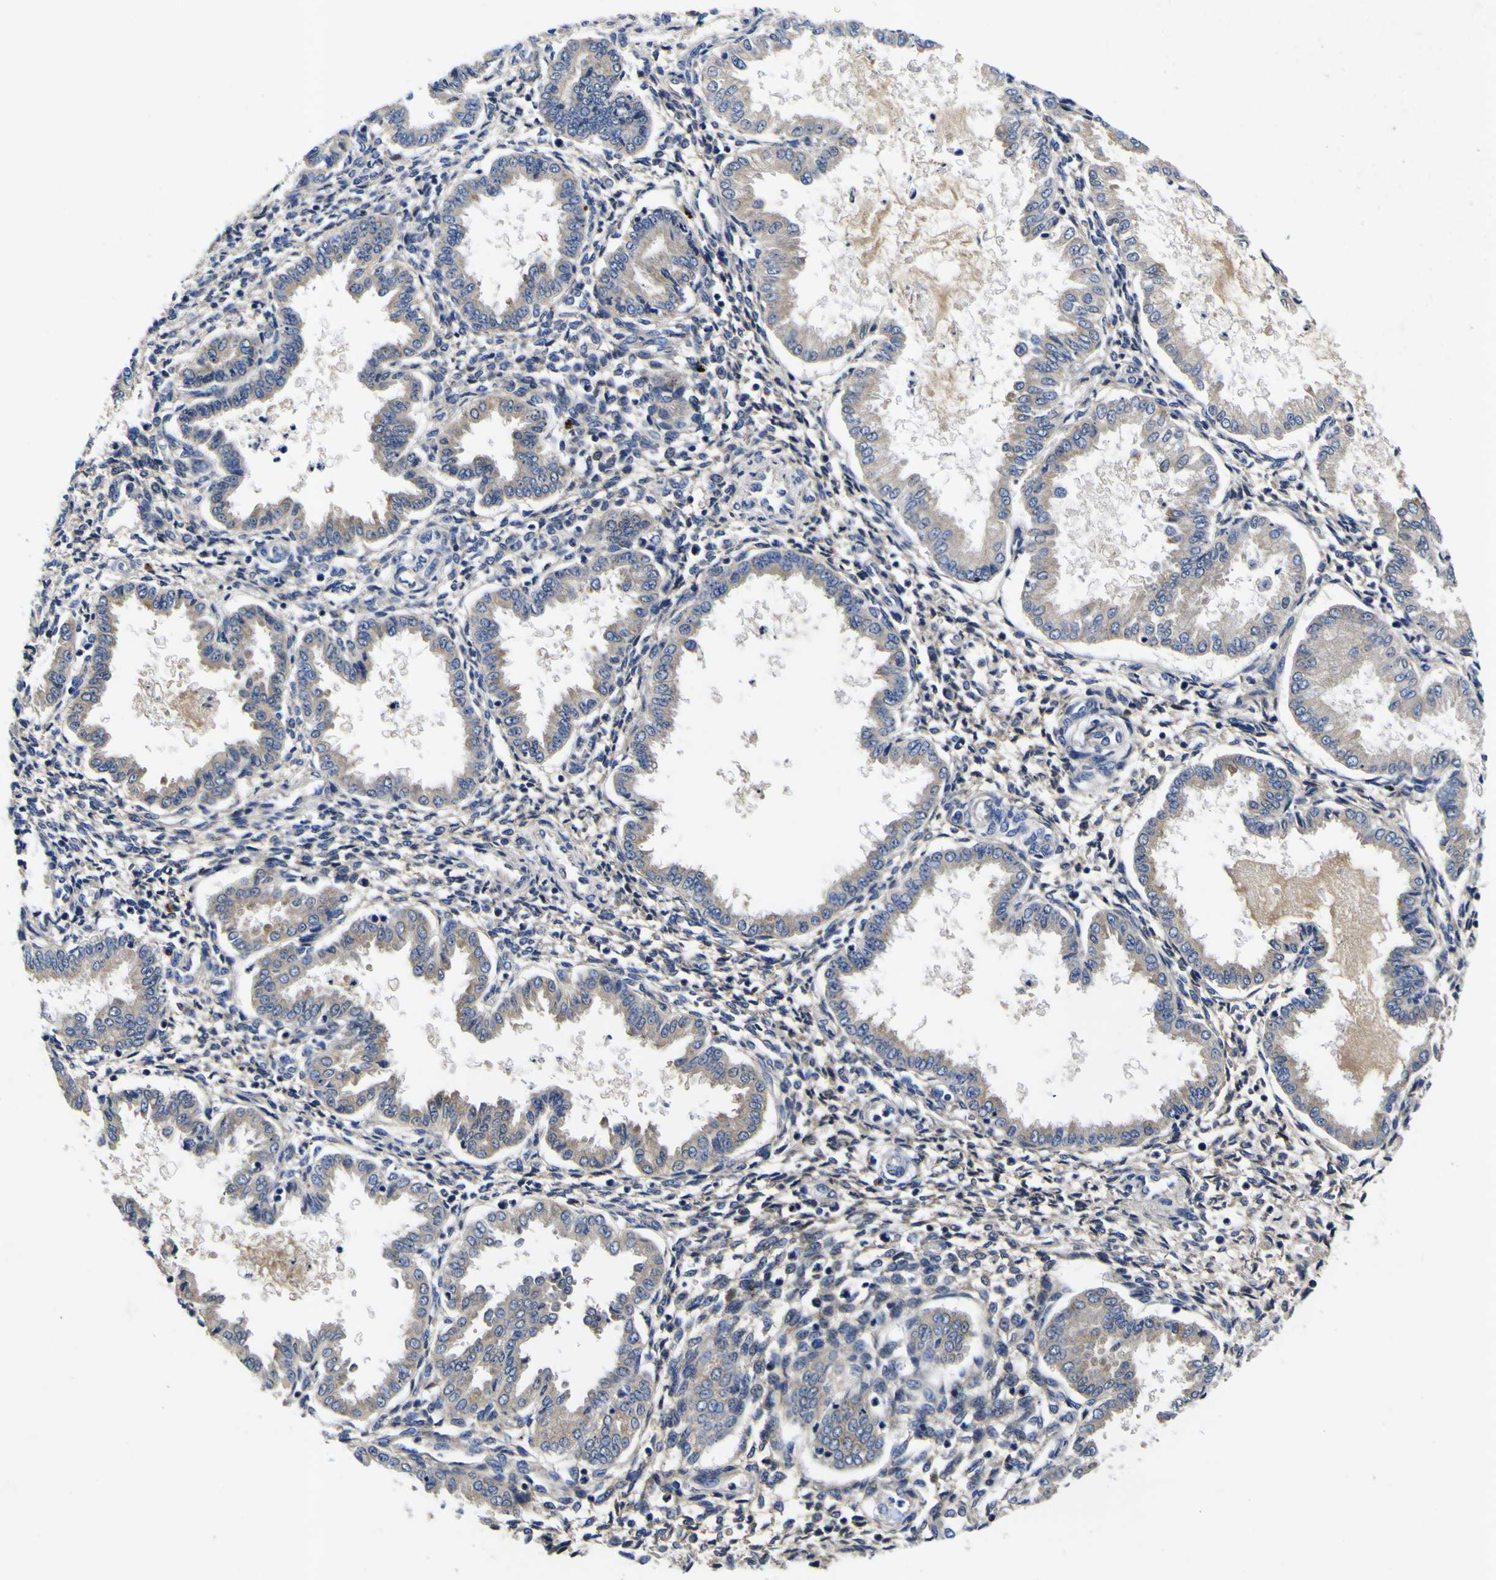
{"staining": {"intensity": "negative", "quantity": "none", "location": "none"}, "tissue": "endometrium", "cell_type": "Cells in endometrial stroma", "image_type": "normal", "snomed": [{"axis": "morphology", "description": "Normal tissue, NOS"}, {"axis": "topography", "description": "Endometrium"}], "caption": "Endometrium was stained to show a protein in brown. There is no significant expression in cells in endometrial stroma. (Immunohistochemistry (ihc), brightfield microscopy, high magnification).", "gene": "VASN", "patient": {"sex": "female", "age": 33}}